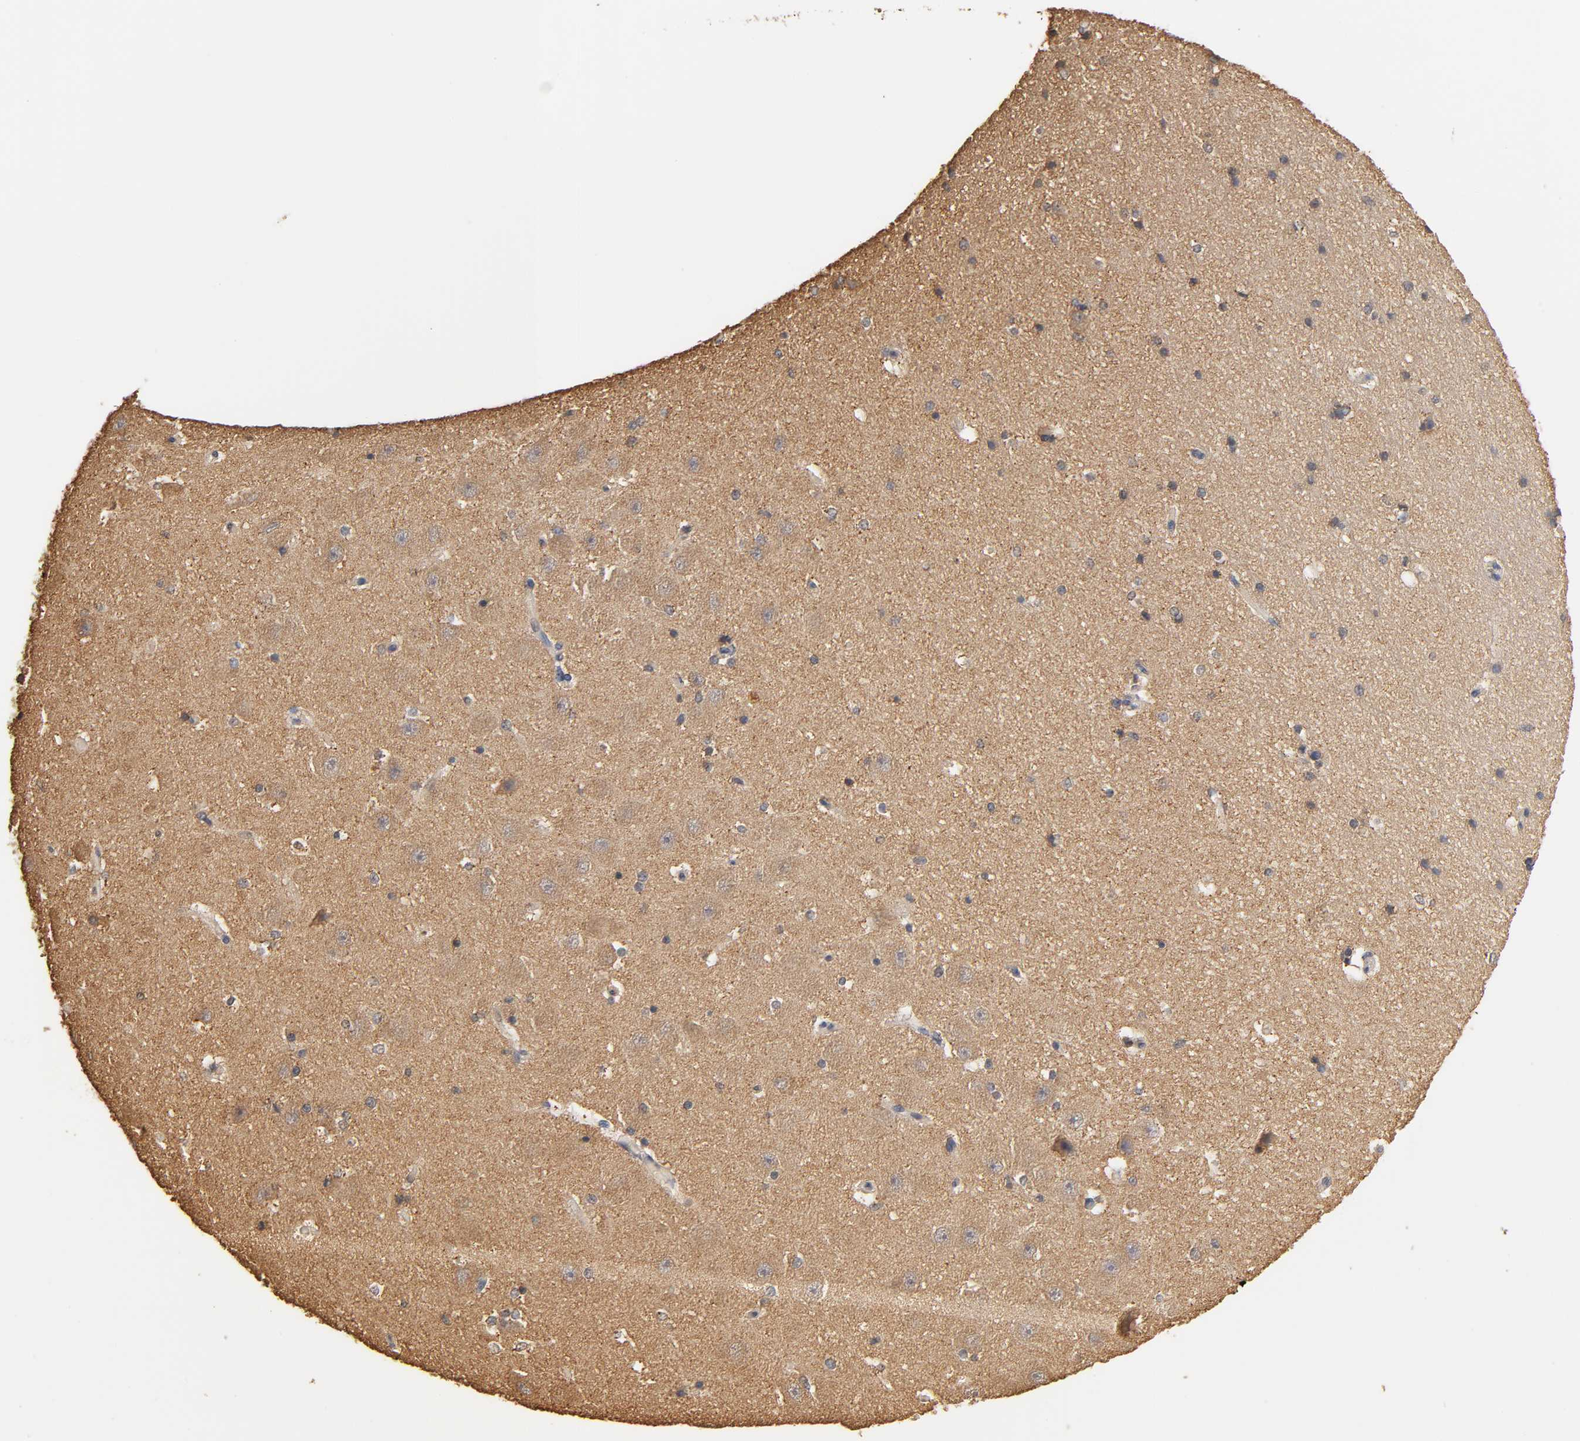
{"staining": {"intensity": "negative", "quantity": "none", "location": "none"}, "tissue": "hippocampus", "cell_type": "Glial cells", "image_type": "normal", "snomed": [{"axis": "morphology", "description": "Normal tissue, NOS"}, {"axis": "topography", "description": "Hippocampus"}], "caption": "IHC photomicrograph of benign hippocampus: human hippocampus stained with DAB (3,3'-diaminobenzidine) reveals no significant protein staining in glial cells.", "gene": "PKN1", "patient": {"sex": "female", "age": 19}}